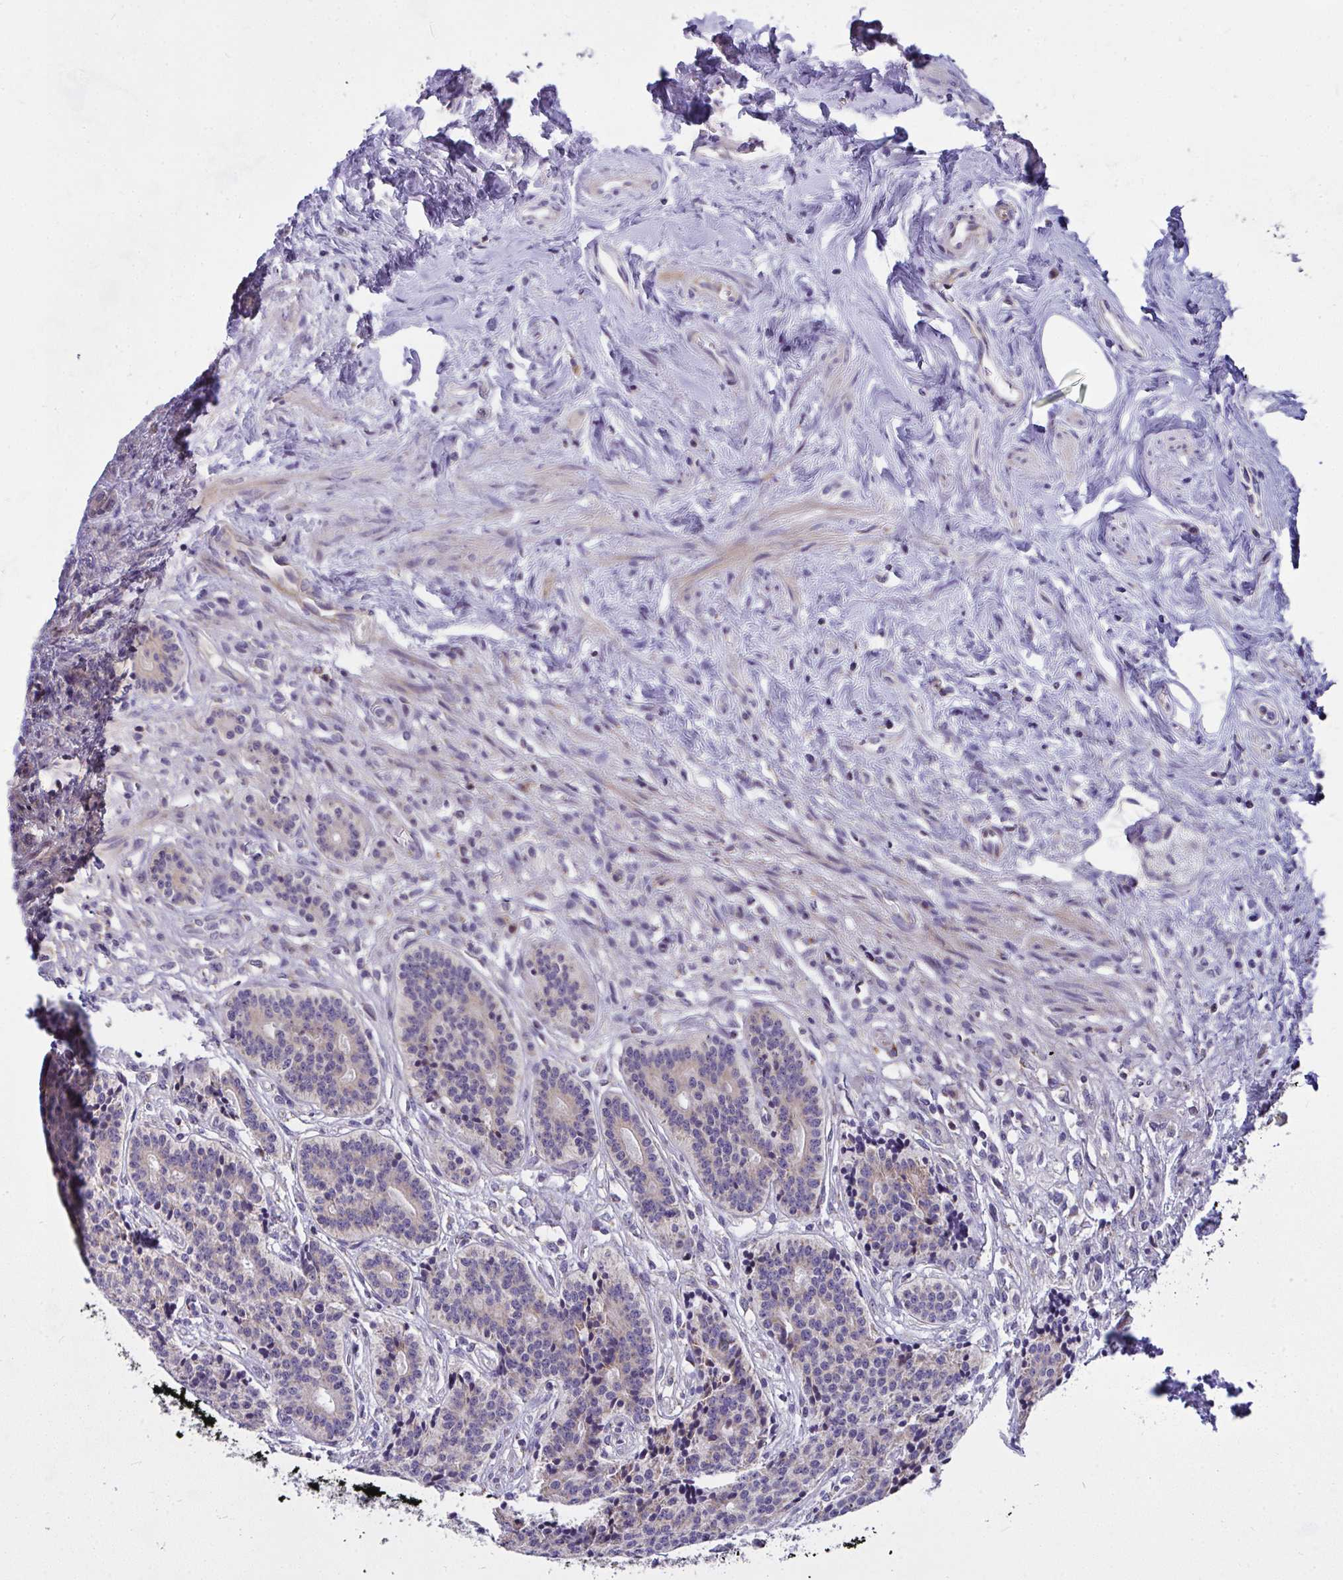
{"staining": {"intensity": "weak", "quantity": "<25%", "location": "cytoplasmic/membranous"}, "tissue": "carcinoid", "cell_type": "Tumor cells", "image_type": "cancer", "snomed": [{"axis": "morphology", "description": "Carcinoid, malignant, NOS"}, {"axis": "topography", "description": "Small intestine"}], "caption": "The image shows no significant staining in tumor cells of carcinoid. Nuclei are stained in blue.", "gene": "CEP63", "patient": {"sex": "female", "age": 73}}